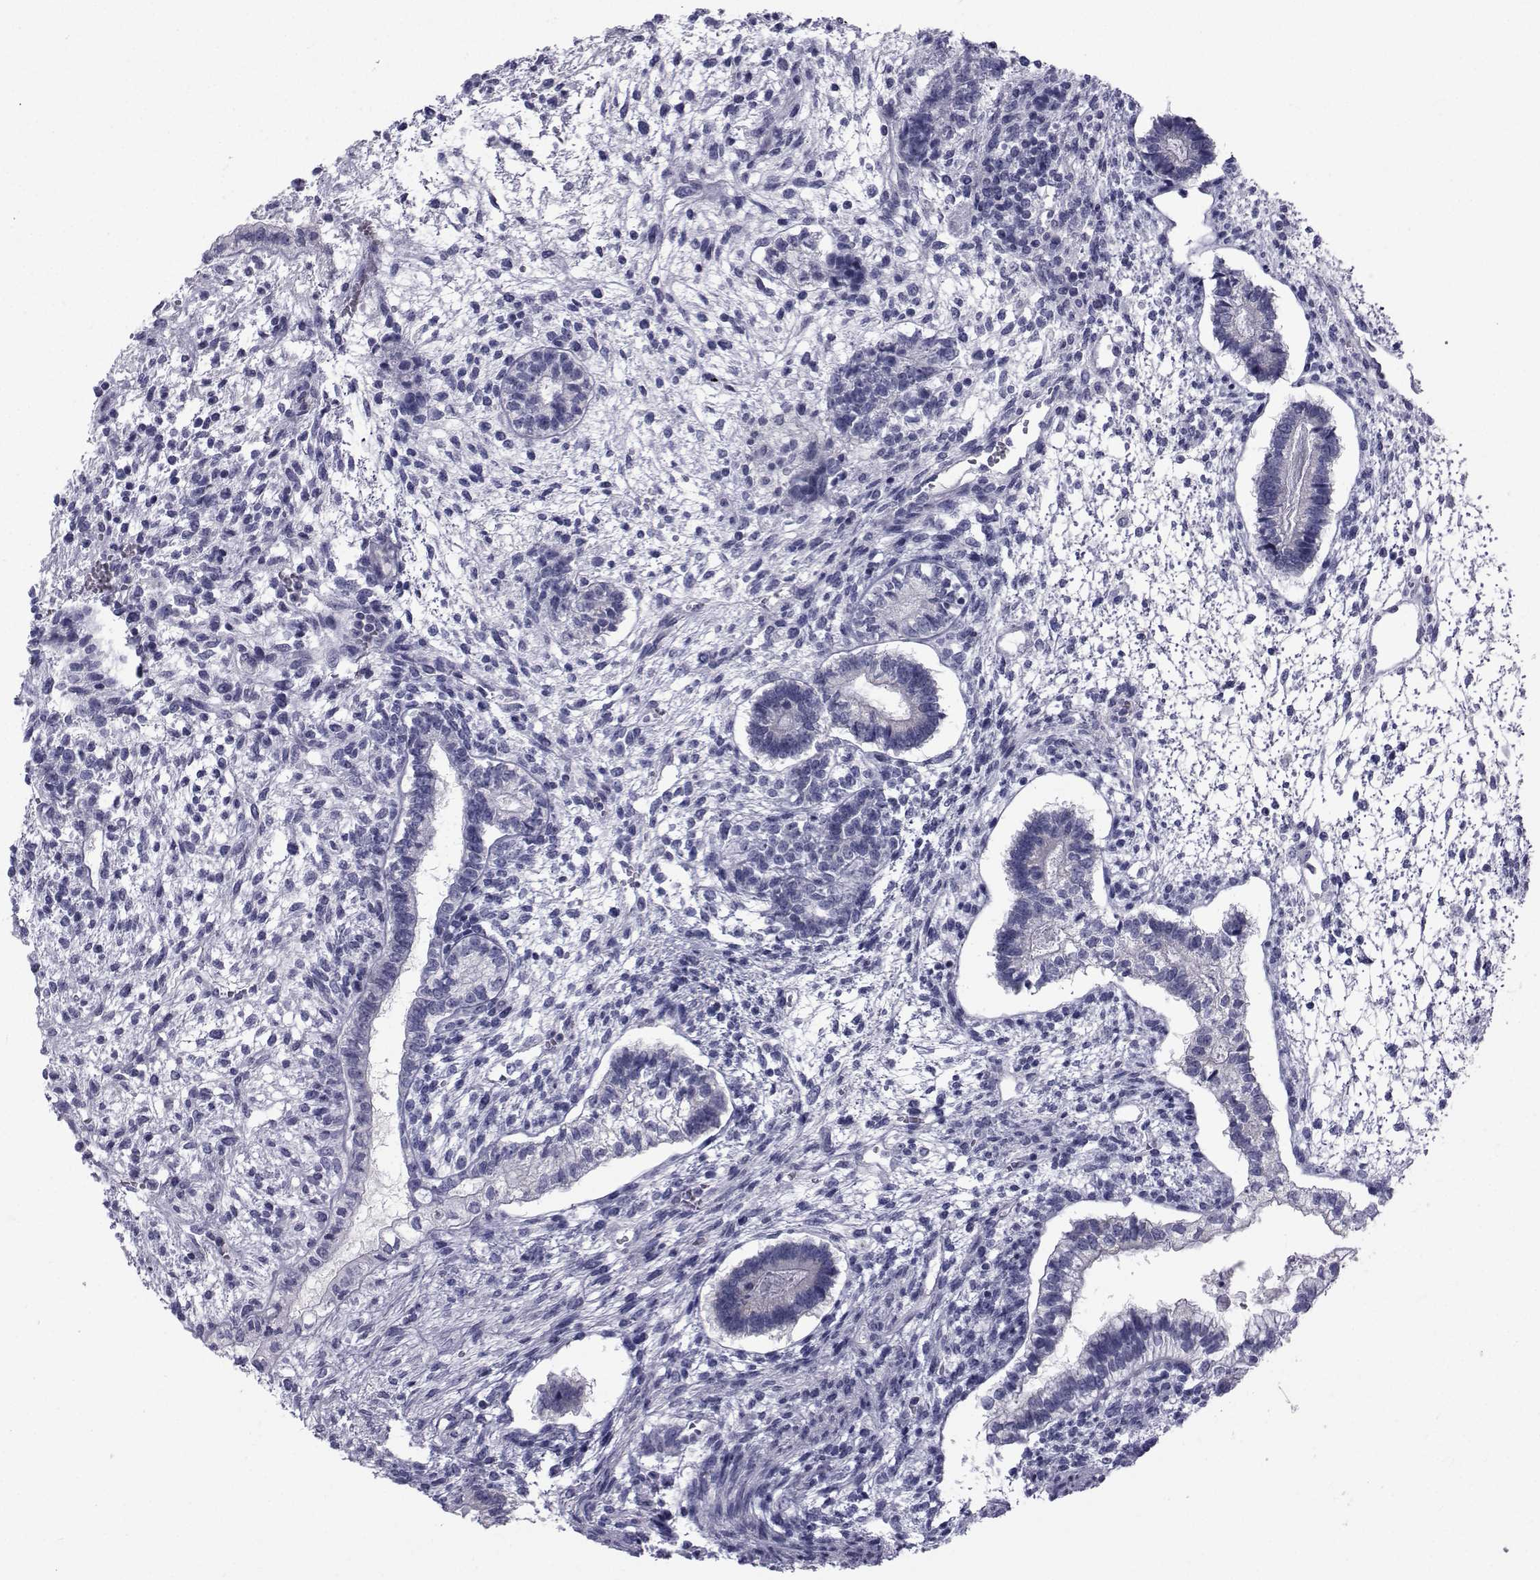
{"staining": {"intensity": "negative", "quantity": "none", "location": "none"}, "tissue": "testis cancer", "cell_type": "Tumor cells", "image_type": "cancer", "snomed": [{"axis": "morphology", "description": "Carcinoma, Embryonal, NOS"}, {"axis": "topography", "description": "Testis"}], "caption": "Tumor cells show no significant protein expression in testis cancer (embryonal carcinoma).", "gene": "FDXR", "patient": {"sex": "male", "age": 37}}